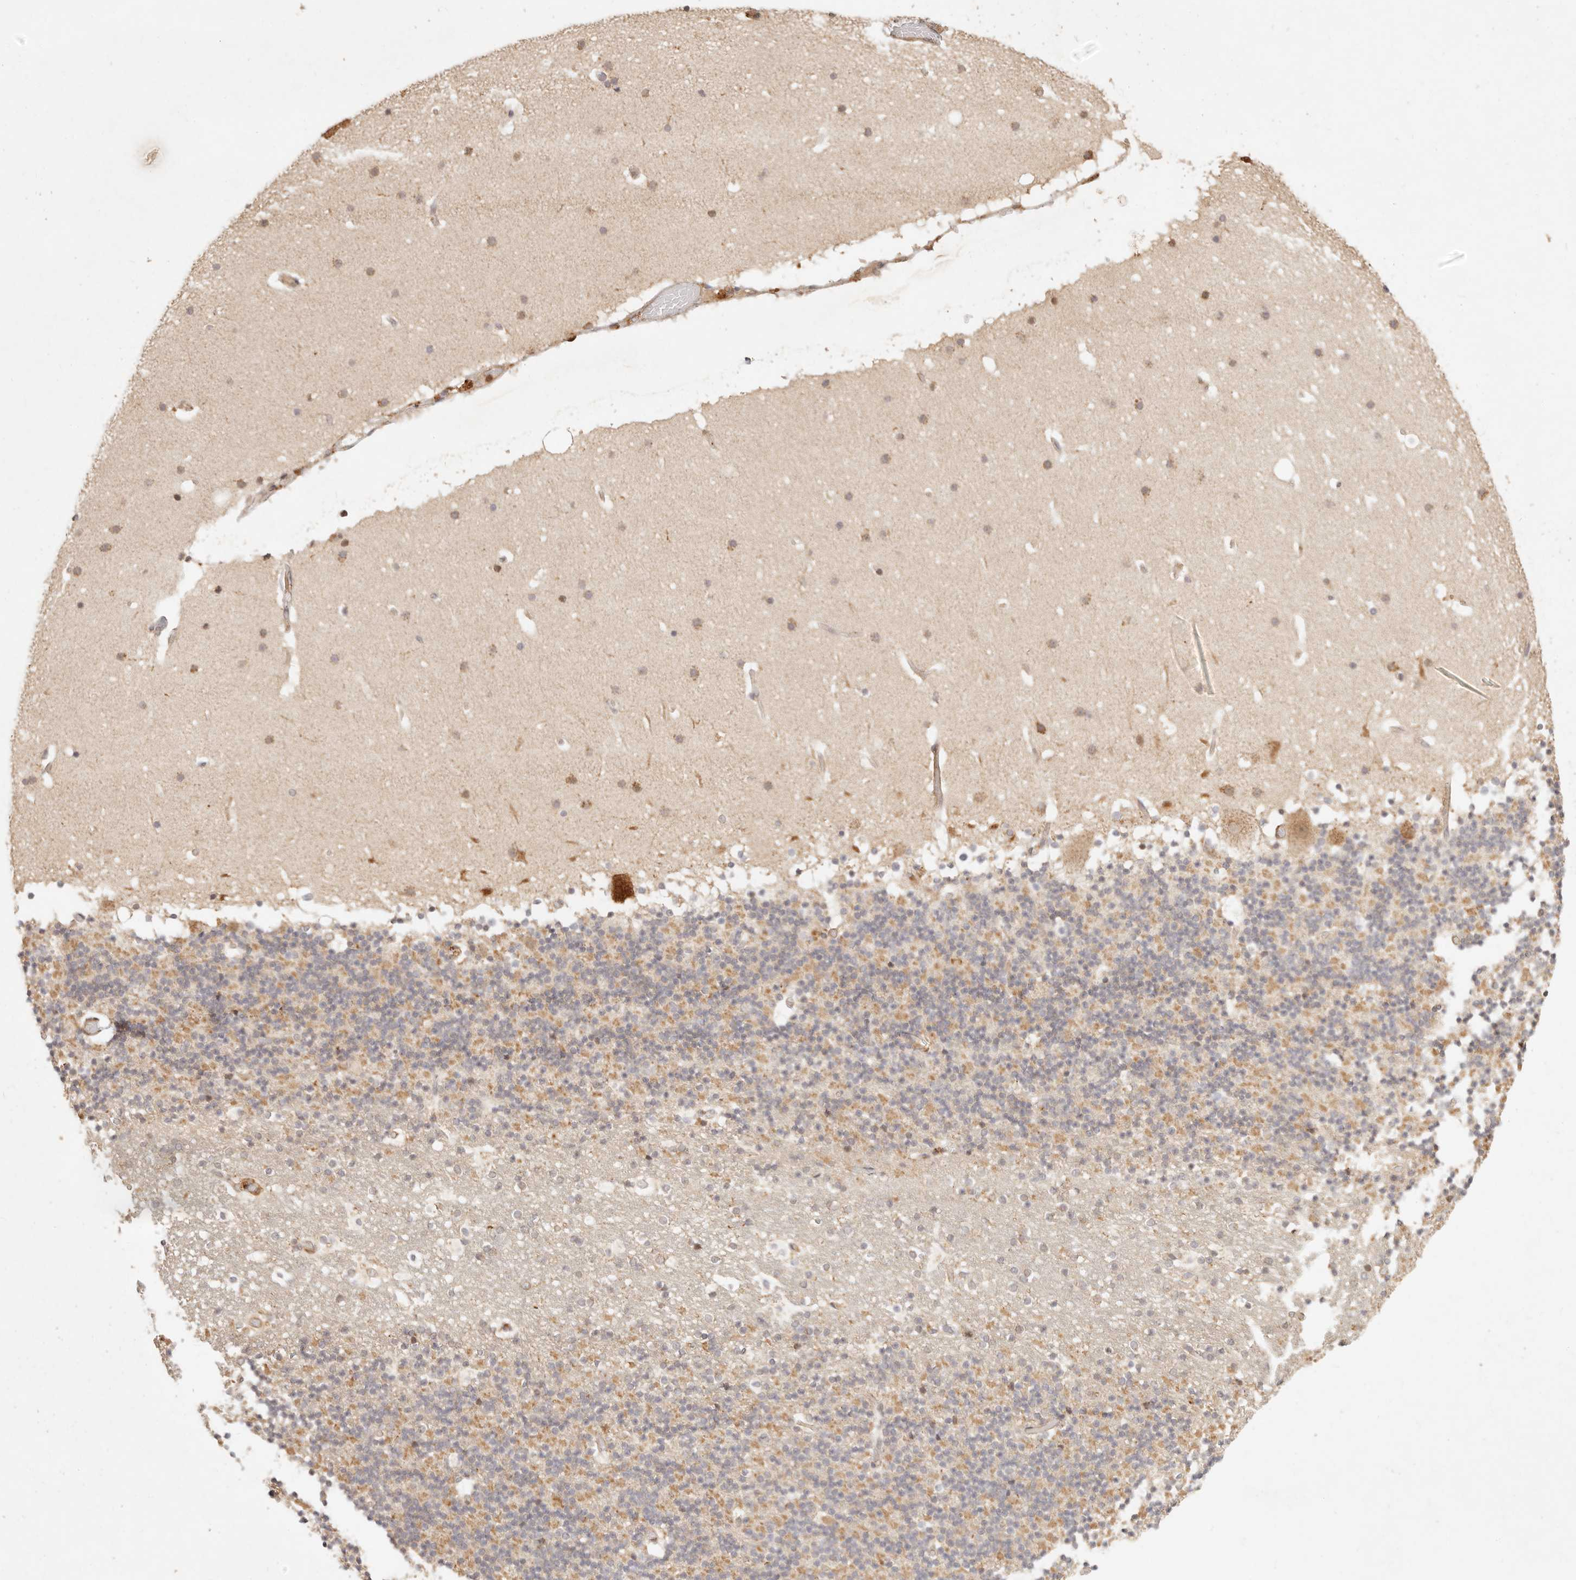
{"staining": {"intensity": "negative", "quantity": "none", "location": "none"}, "tissue": "cerebellum", "cell_type": "Cells in granular layer", "image_type": "normal", "snomed": [{"axis": "morphology", "description": "Normal tissue, NOS"}, {"axis": "topography", "description": "Cerebellum"}], "caption": "Immunohistochemistry micrograph of normal cerebellum stained for a protein (brown), which demonstrates no expression in cells in granular layer.", "gene": "TIMM17A", "patient": {"sex": "male", "age": 57}}